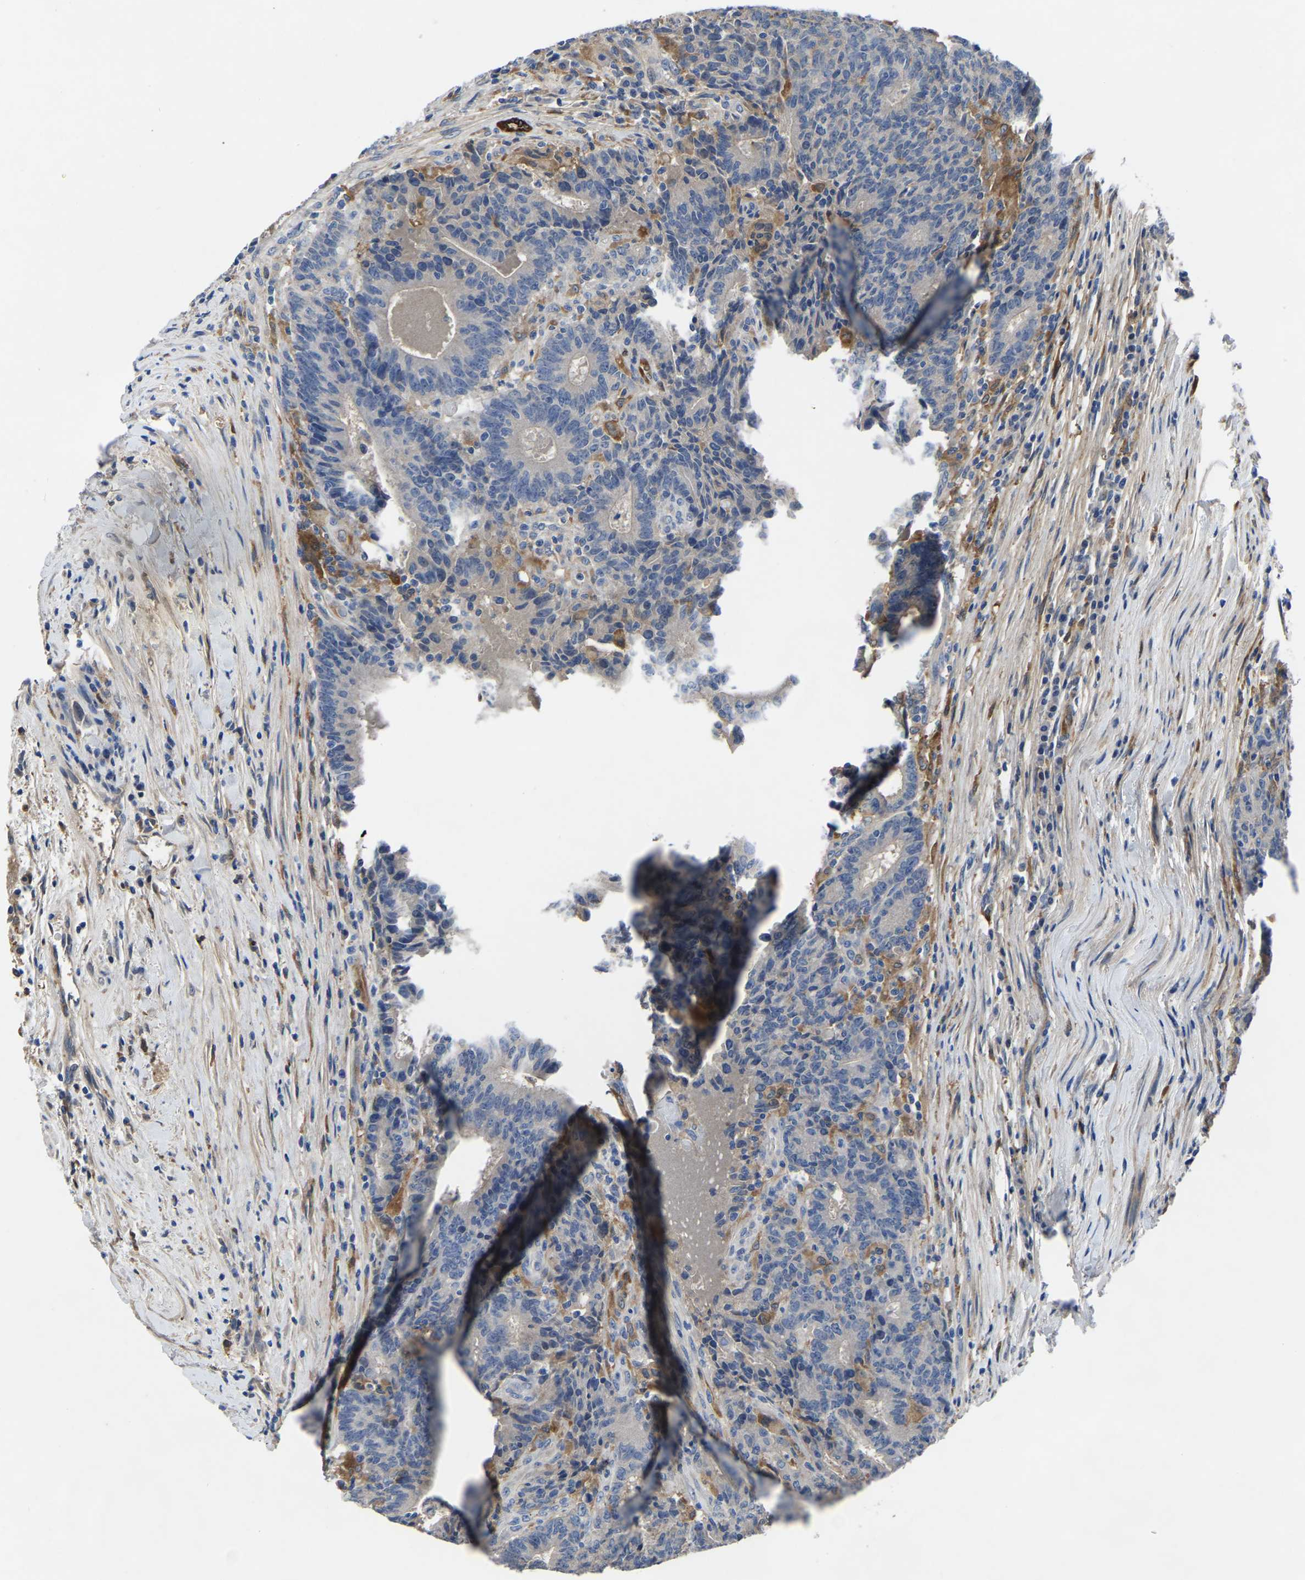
{"staining": {"intensity": "negative", "quantity": "none", "location": "none"}, "tissue": "colorectal cancer", "cell_type": "Tumor cells", "image_type": "cancer", "snomed": [{"axis": "morphology", "description": "Normal tissue, NOS"}, {"axis": "morphology", "description": "Adenocarcinoma, NOS"}, {"axis": "topography", "description": "Colon"}], "caption": "DAB (3,3'-diaminobenzidine) immunohistochemical staining of colorectal cancer (adenocarcinoma) displays no significant staining in tumor cells.", "gene": "ATG2B", "patient": {"sex": "female", "age": 75}}